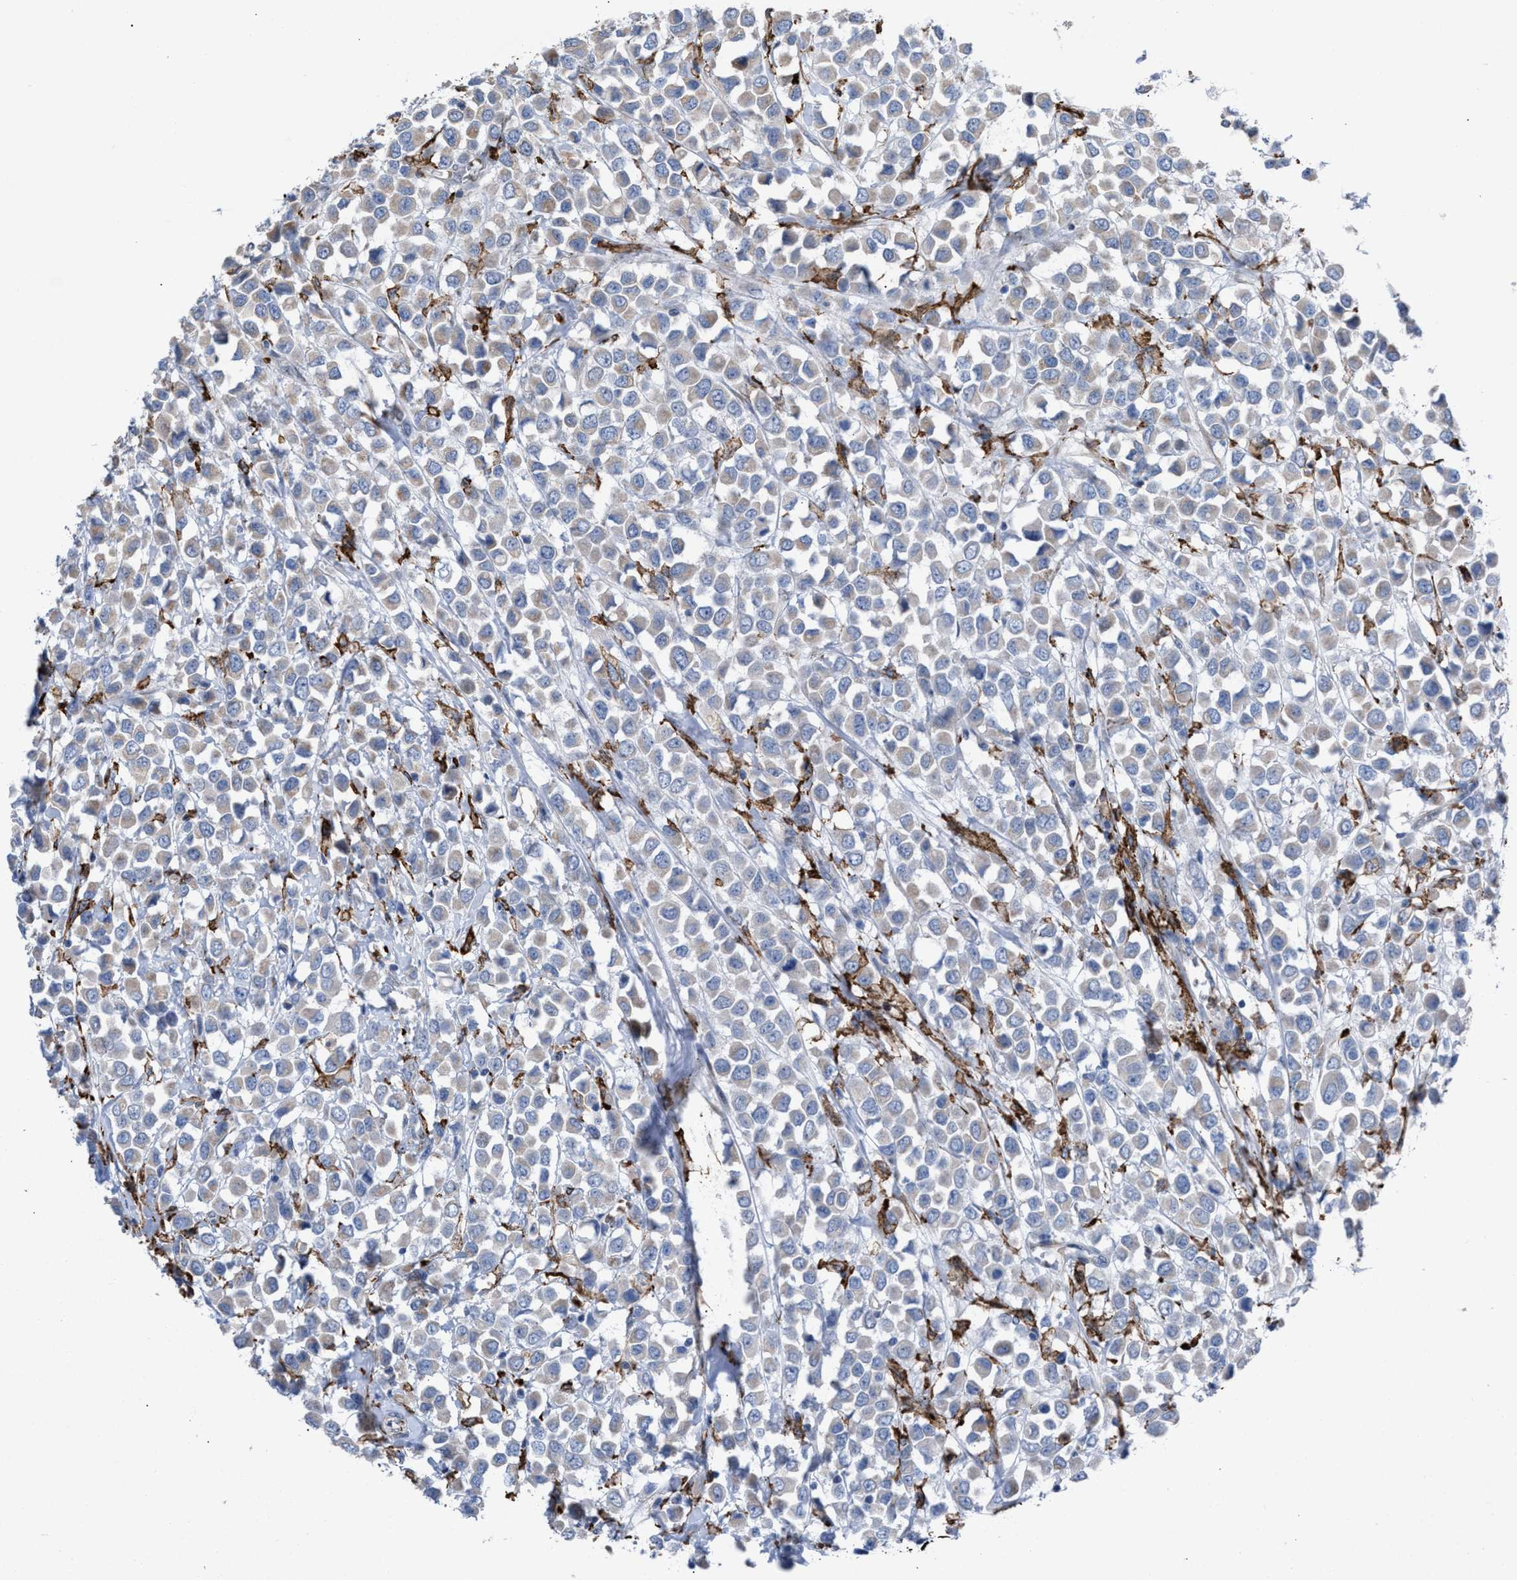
{"staining": {"intensity": "weak", "quantity": "25%-75%", "location": "cytoplasmic/membranous"}, "tissue": "breast cancer", "cell_type": "Tumor cells", "image_type": "cancer", "snomed": [{"axis": "morphology", "description": "Duct carcinoma"}, {"axis": "topography", "description": "Breast"}], "caption": "Human breast infiltrating ductal carcinoma stained for a protein (brown) demonstrates weak cytoplasmic/membranous positive staining in about 25%-75% of tumor cells.", "gene": "SLC47A1", "patient": {"sex": "female", "age": 61}}